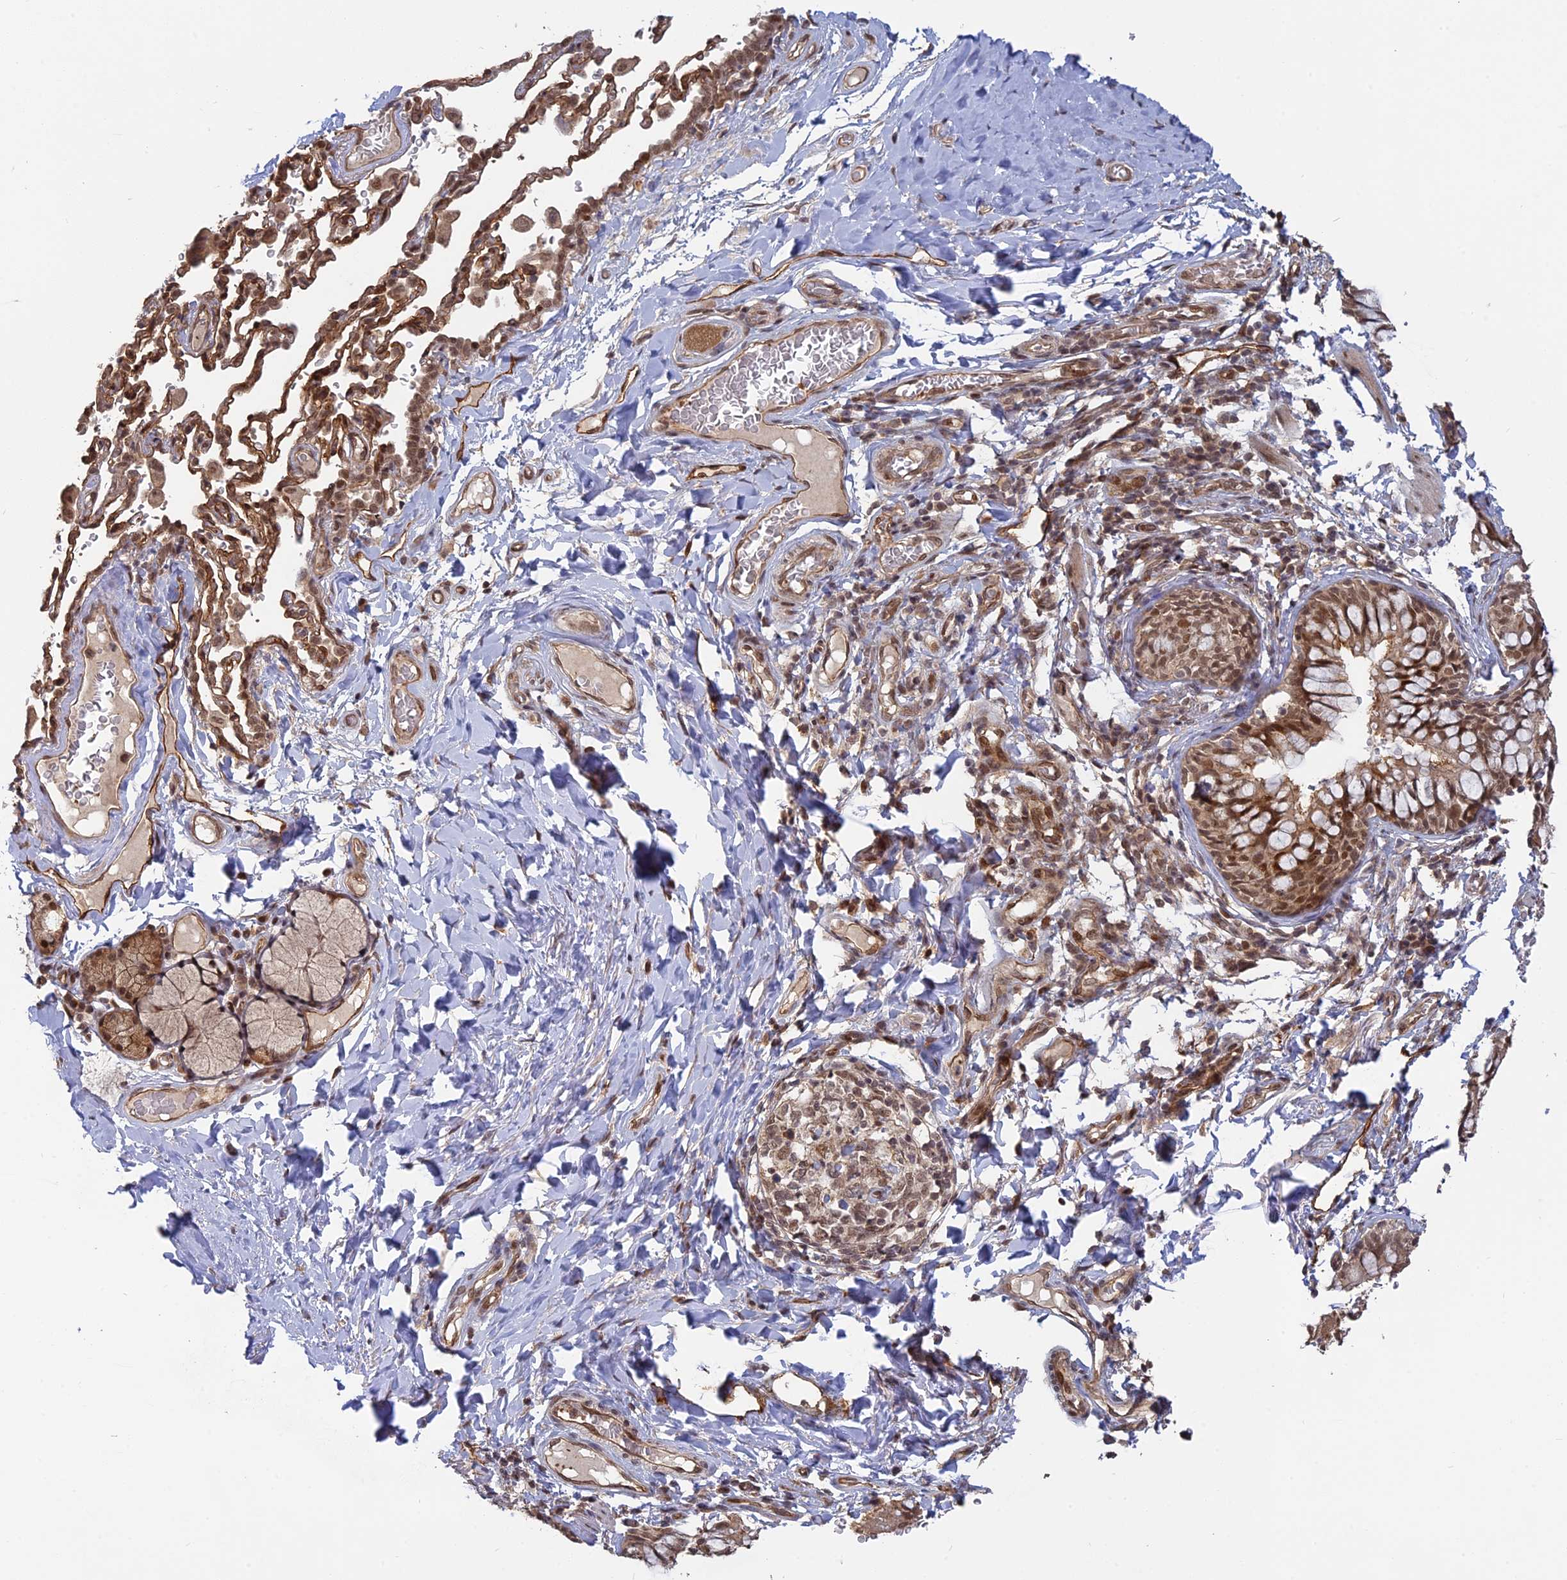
{"staining": {"intensity": "moderate", "quantity": ">75%", "location": "cytoplasmic/membranous,nuclear"}, "tissue": "bronchus", "cell_type": "Respiratory epithelial cells", "image_type": "normal", "snomed": [{"axis": "morphology", "description": "Normal tissue, NOS"}, {"axis": "topography", "description": "Cartilage tissue"}, {"axis": "topography", "description": "Bronchus"}], "caption": "A brown stain highlights moderate cytoplasmic/membranous,nuclear positivity of a protein in respiratory epithelial cells of unremarkable bronchus.", "gene": "PKIG", "patient": {"sex": "female", "age": 36}}